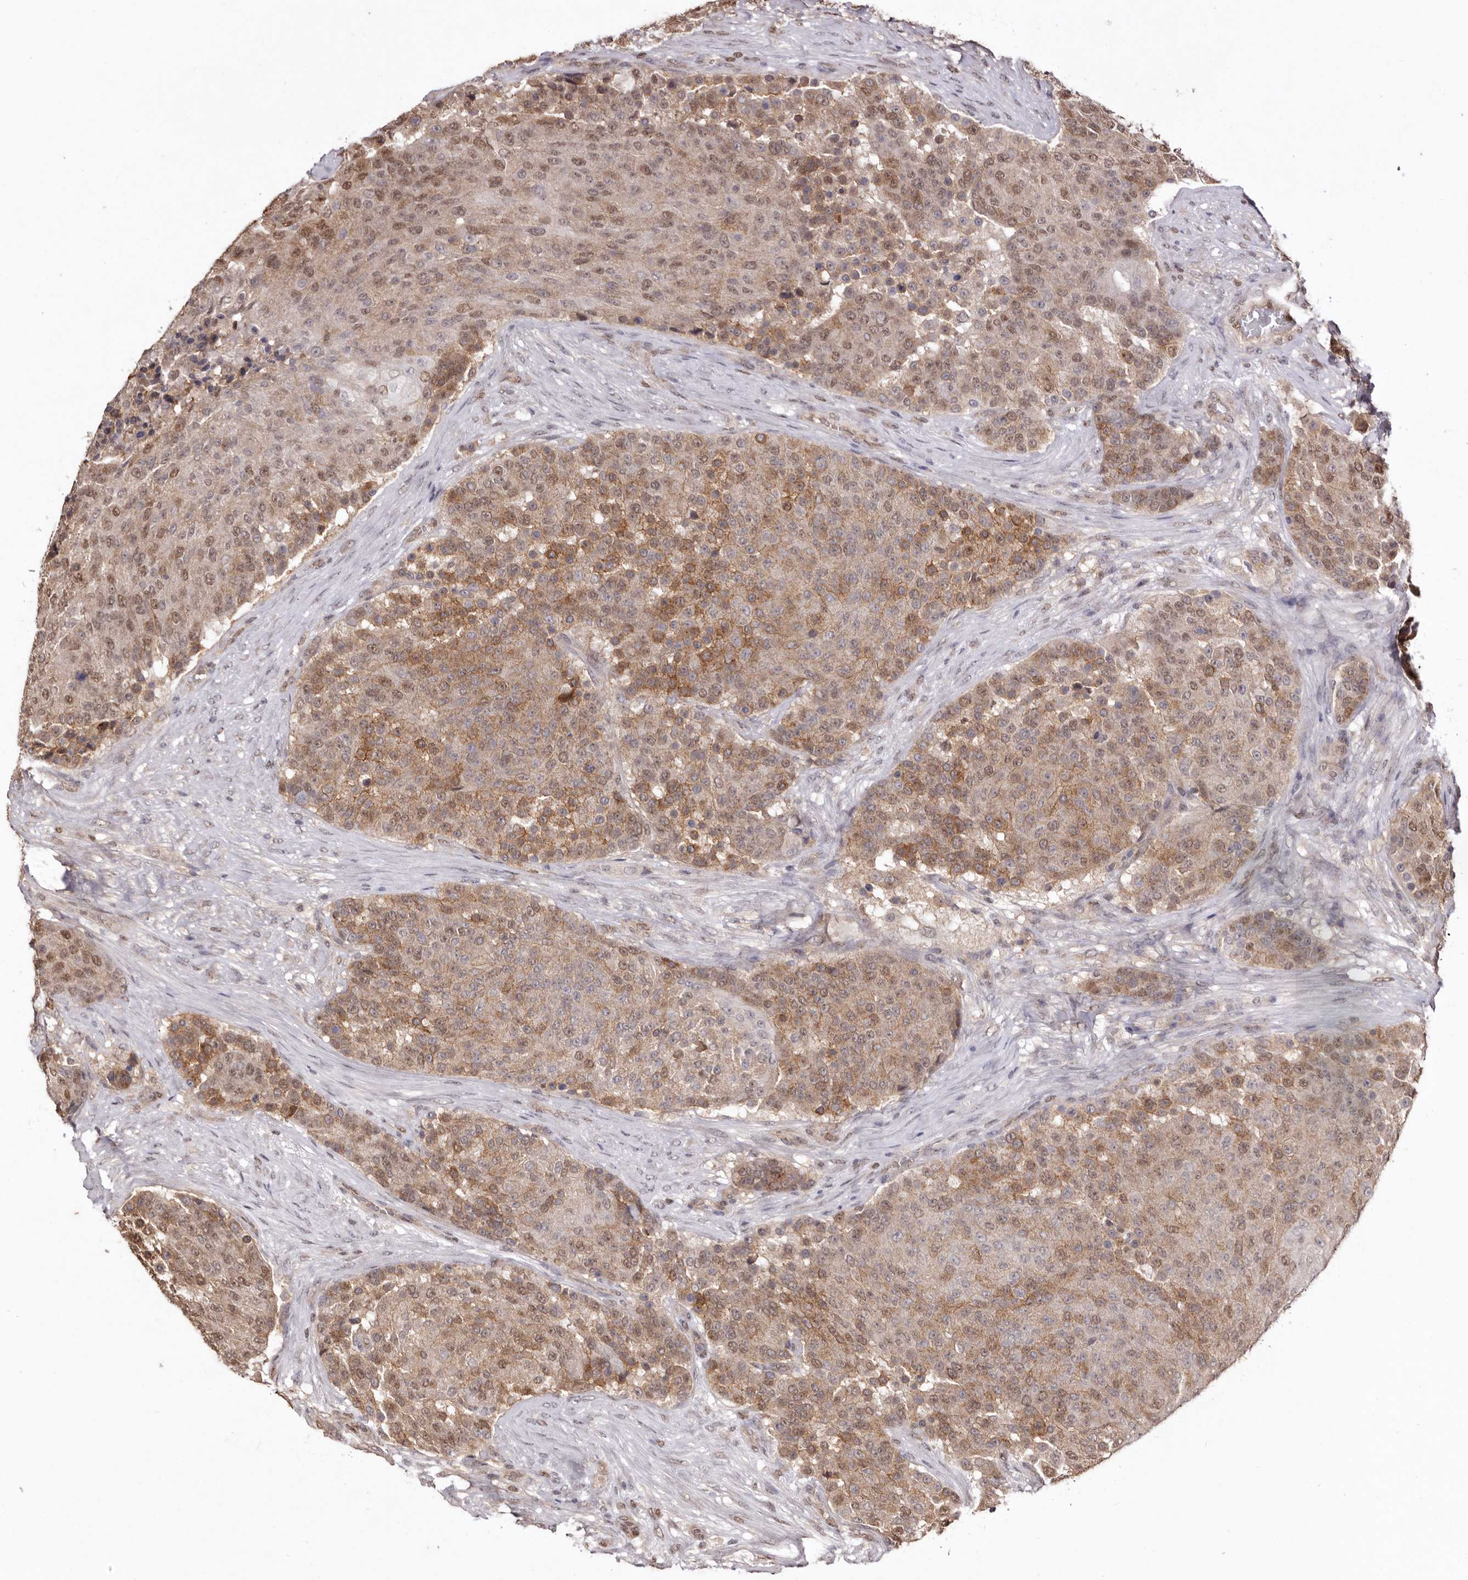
{"staining": {"intensity": "moderate", "quantity": ">75%", "location": "cytoplasmic/membranous,nuclear"}, "tissue": "urothelial cancer", "cell_type": "Tumor cells", "image_type": "cancer", "snomed": [{"axis": "morphology", "description": "Urothelial carcinoma, High grade"}, {"axis": "topography", "description": "Urinary bladder"}], "caption": "Immunohistochemistry histopathology image of human high-grade urothelial carcinoma stained for a protein (brown), which shows medium levels of moderate cytoplasmic/membranous and nuclear staining in about >75% of tumor cells.", "gene": "NOTCH1", "patient": {"sex": "female", "age": 63}}